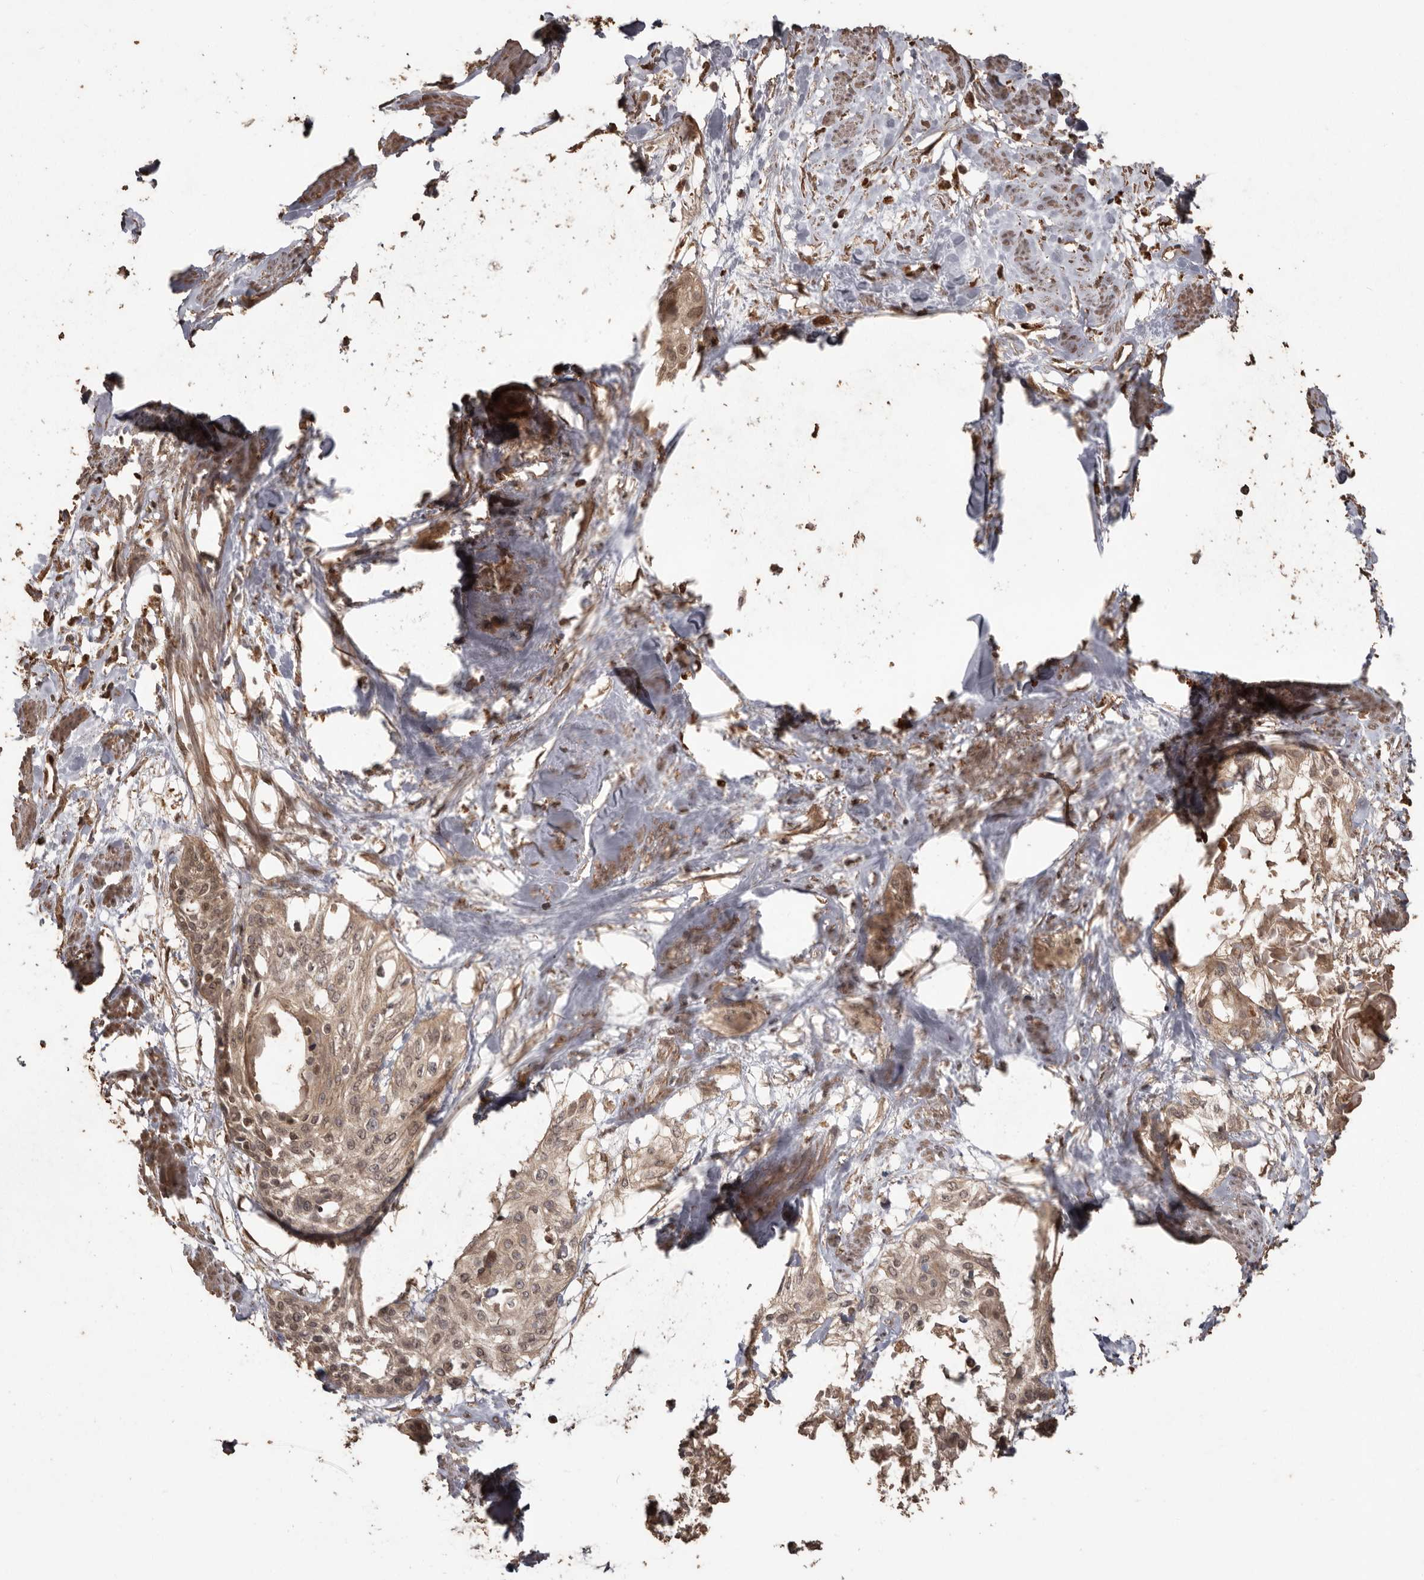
{"staining": {"intensity": "weak", "quantity": ">75%", "location": "nuclear"}, "tissue": "cervical cancer", "cell_type": "Tumor cells", "image_type": "cancer", "snomed": [{"axis": "morphology", "description": "Squamous cell carcinoma, NOS"}, {"axis": "topography", "description": "Cervix"}], "caption": "DAB (3,3'-diaminobenzidine) immunohistochemical staining of cervical cancer reveals weak nuclear protein expression in about >75% of tumor cells.", "gene": "NUP43", "patient": {"sex": "female", "age": 57}}